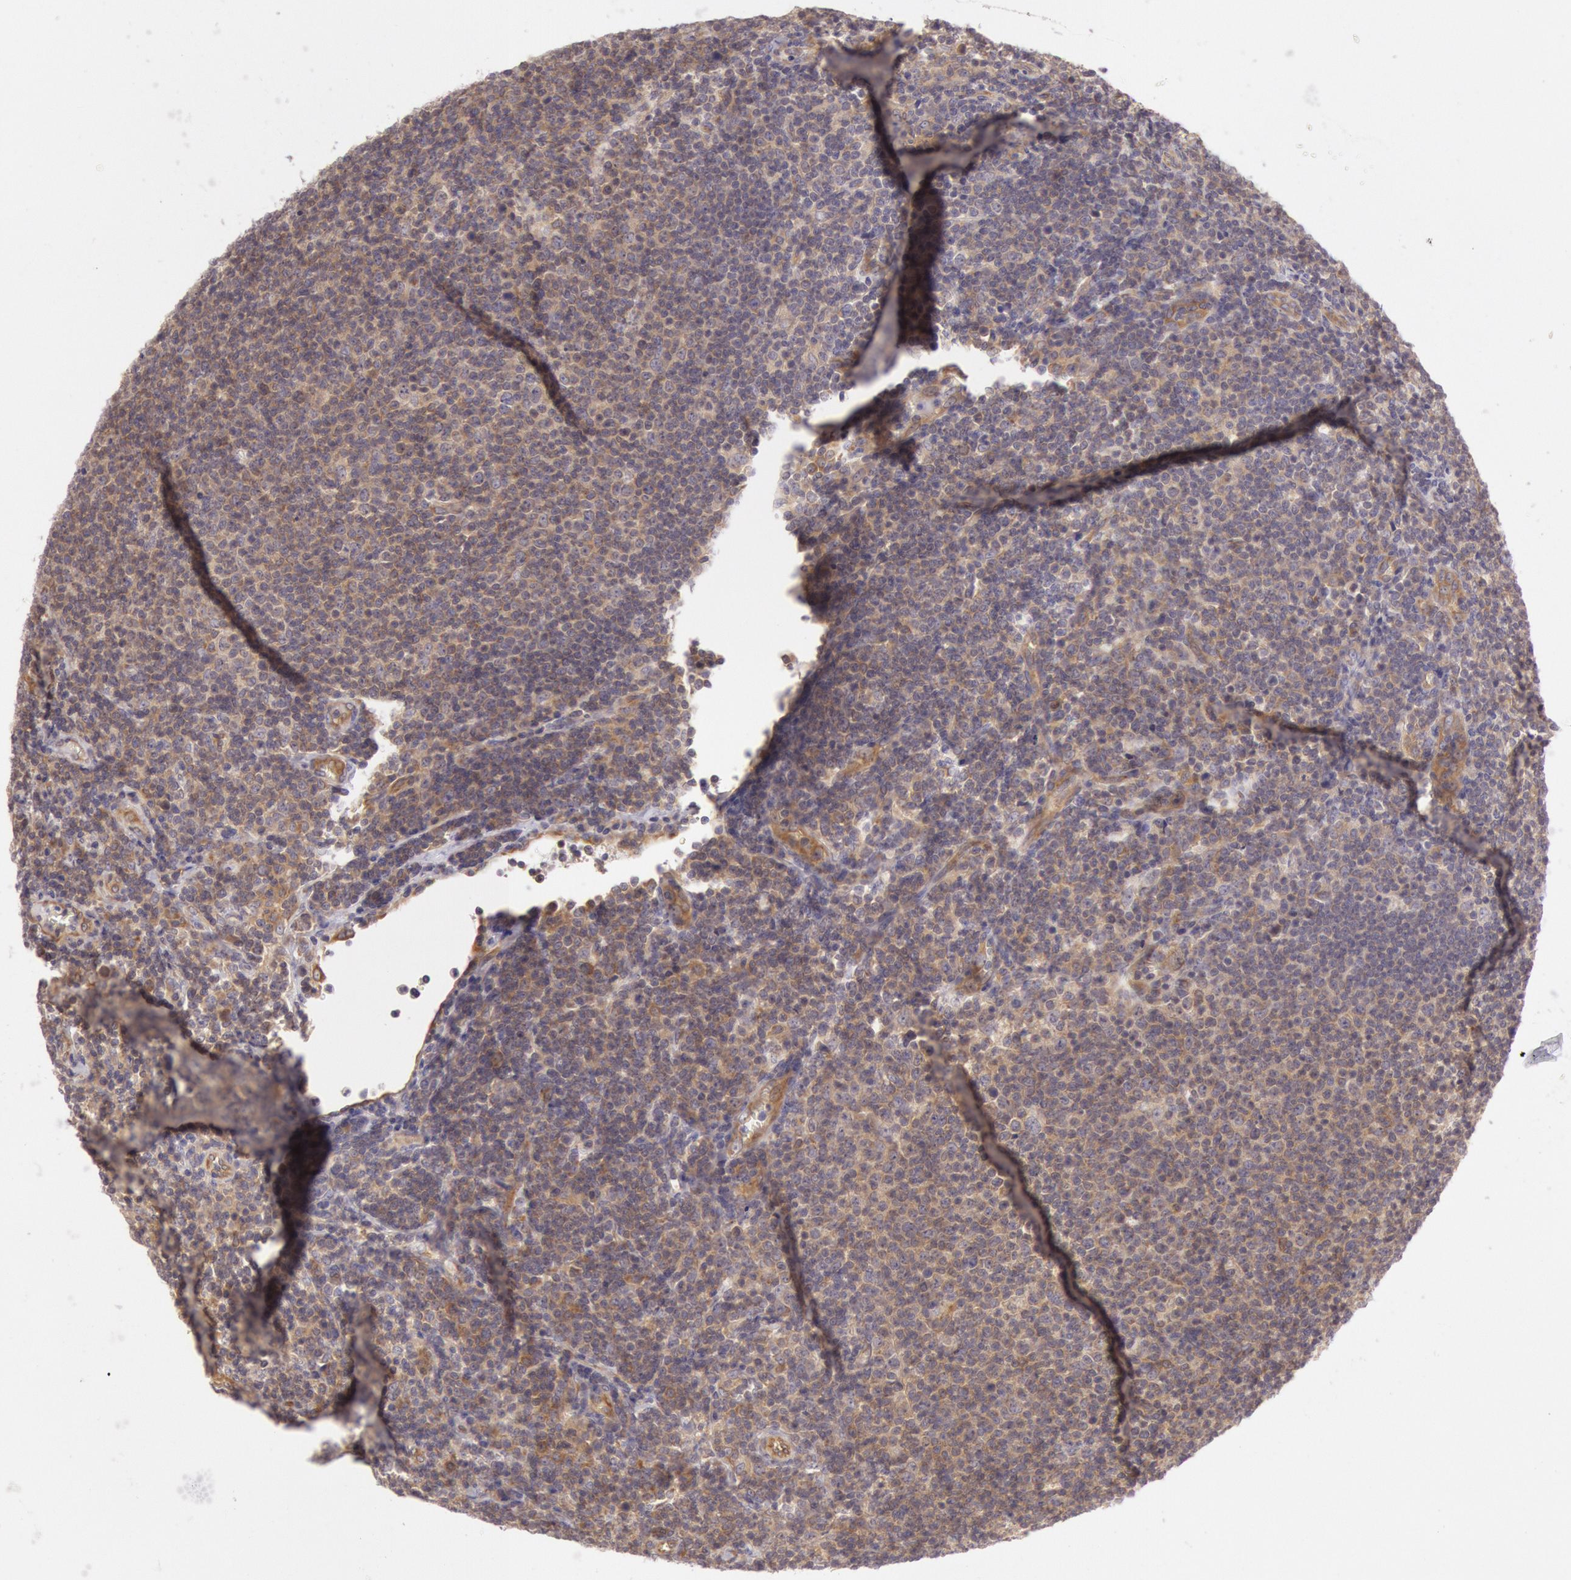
{"staining": {"intensity": "moderate", "quantity": ">75%", "location": "cytoplasmic/membranous"}, "tissue": "lymphoma", "cell_type": "Tumor cells", "image_type": "cancer", "snomed": [{"axis": "morphology", "description": "Malignant lymphoma, non-Hodgkin's type, Low grade"}, {"axis": "topography", "description": "Lymph node"}], "caption": "Immunohistochemical staining of malignant lymphoma, non-Hodgkin's type (low-grade) shows moderate cytoplasmic/membranous protein positivity in approximately >75% of tumor cells. The protein of interest is shown in brown color, while the nuclei are stained blue.", "gene": "CHUK", "patient": {"sex": "male", "age": 74}}